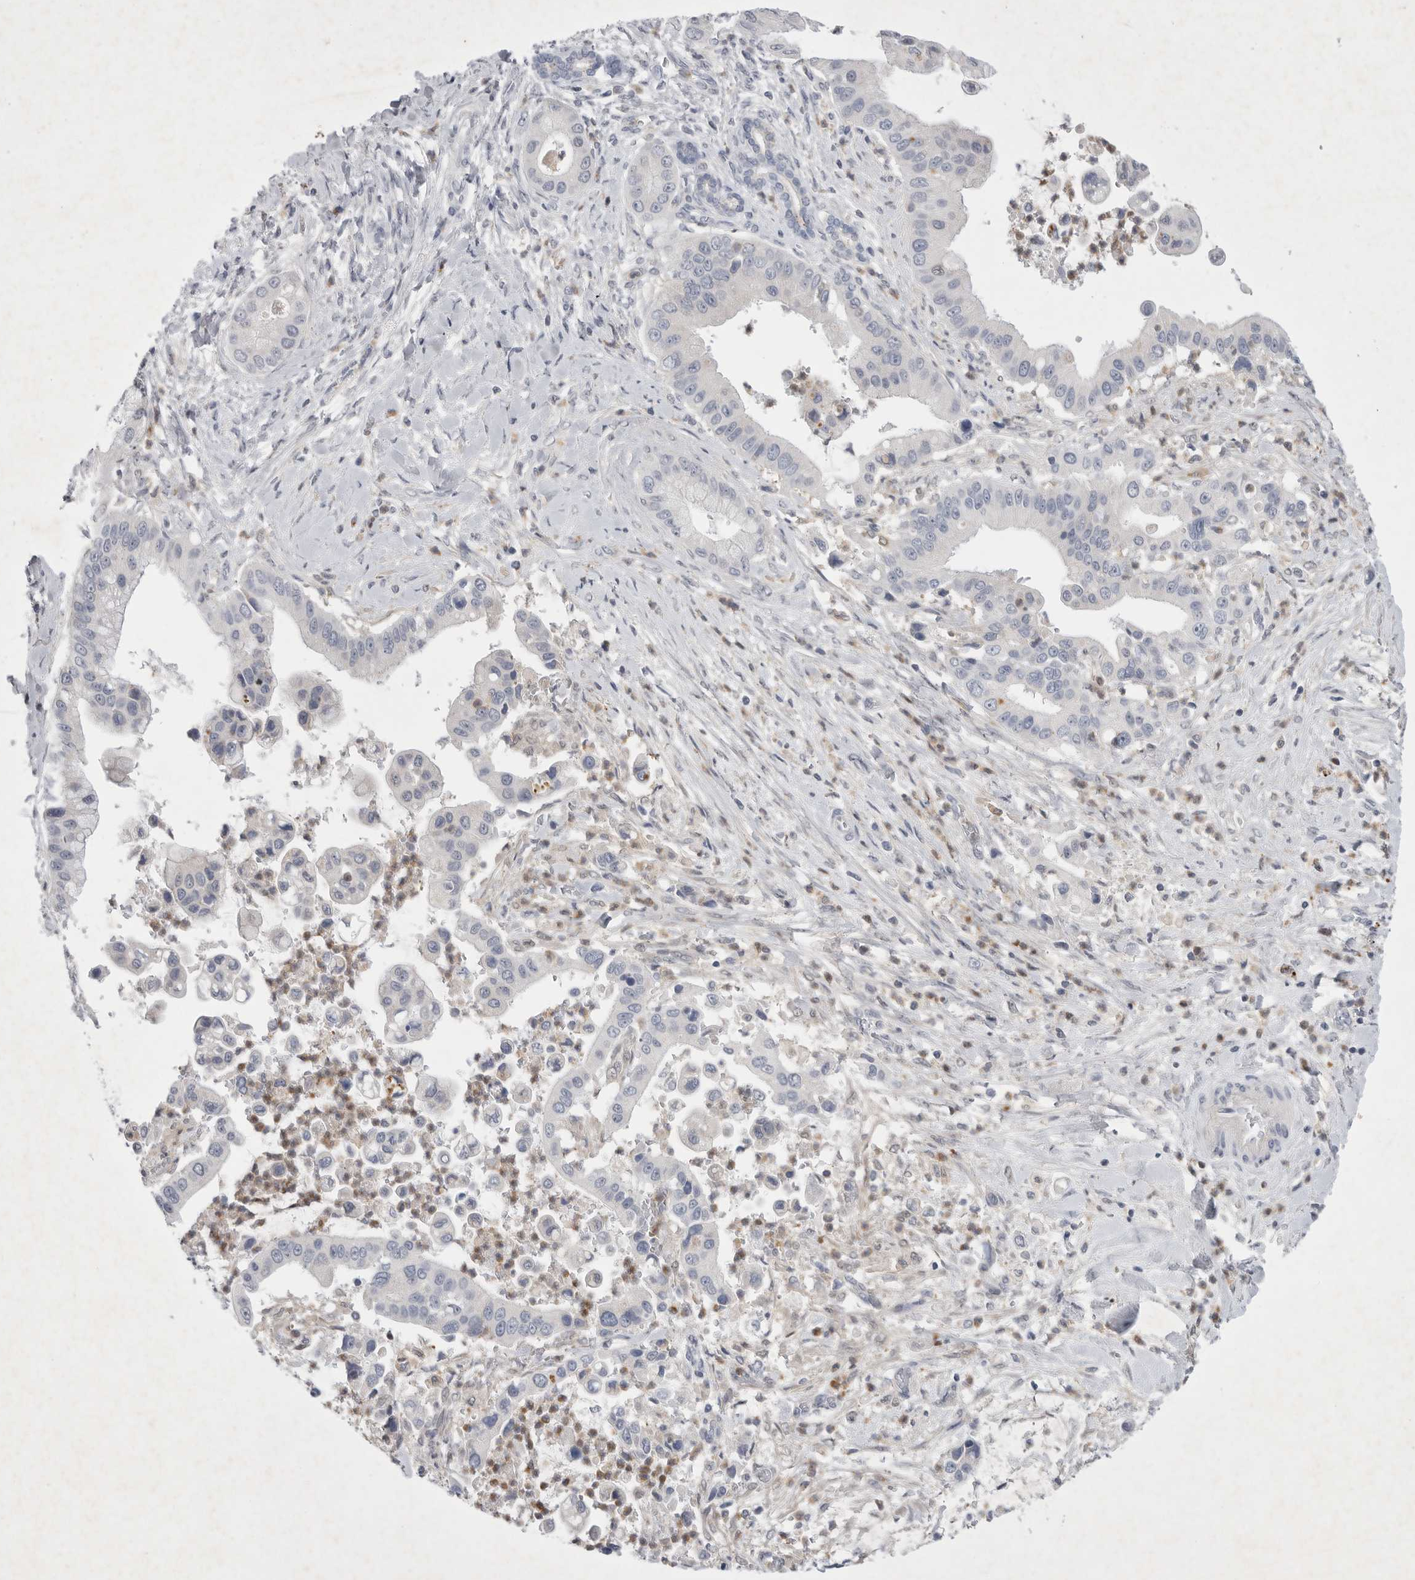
{"staining": {"intensity": "negative", "quantity": "none", "location": "none"}, "tissue": "liver cancer", "cell_type": "Tumor cells", "image_type": "cancer", "snomed": [{"axis": "morphology", "description": "Cholangiocarcinoma"}, {"axis": "topography", "description": "Liver"}], "caption": "This is an immunohistochemistry (IHC) photomicrograph of liver cancer. There is no expression in tumor cells.", "gene": "SIGLEC10", "patient": {"sex": "female", "age": 54}}